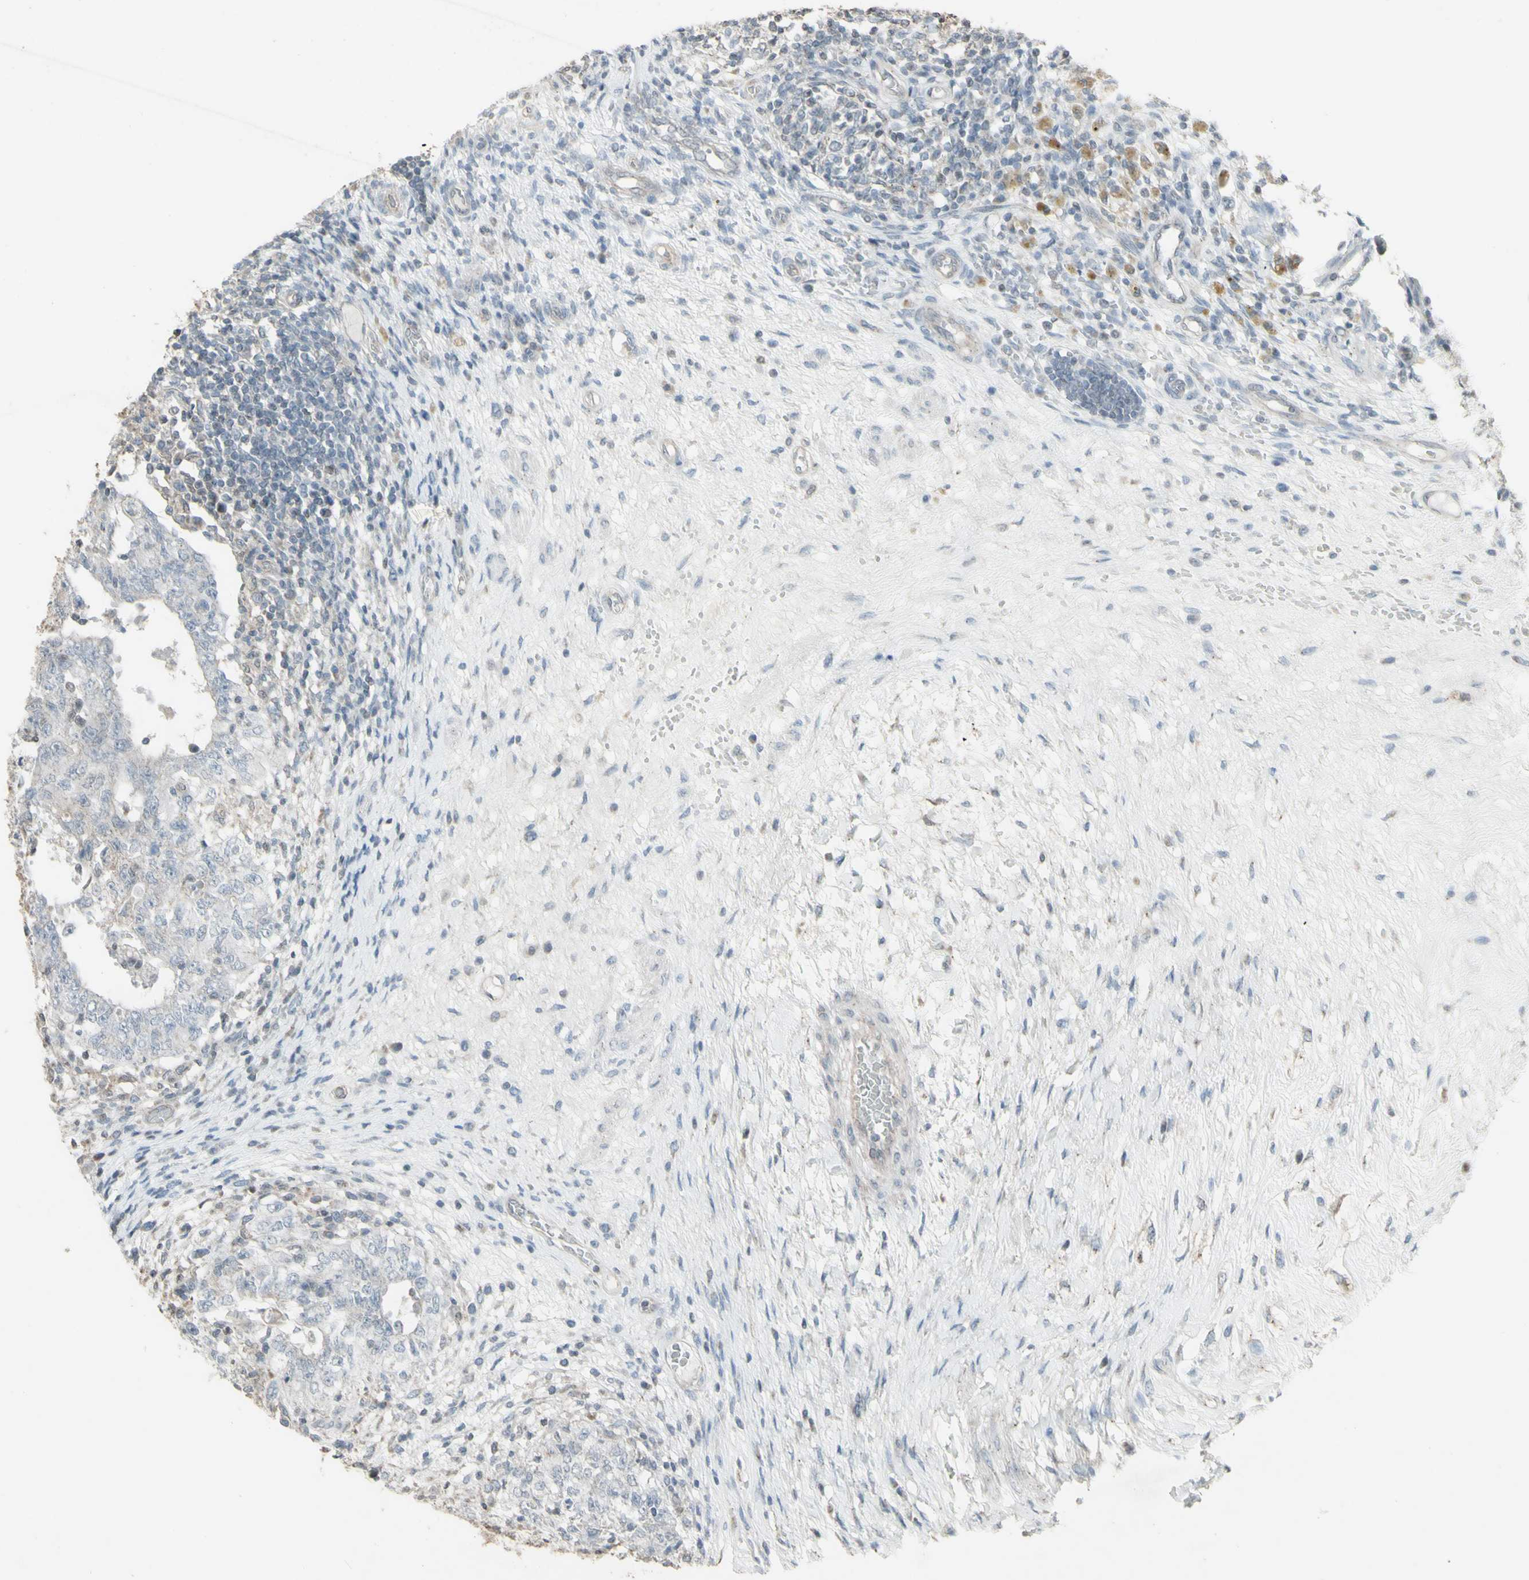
{"staining": {"intensity": "negative", "quantity": "none", "location": "none"}, "tissue": "testis cancer", "cell_type": "Tumor cells", "image_type": "cancer", "snomed": [{"axis": "morphology", "description": "Carcinoma, Embryonal, NOS"}, {"axis": "topography", "description": "Testis"}], "caption": "Tumor cells are negative for brown protein staining in testis embryonal carcinoma.", "gene": "FXYD3", "patient": {"sex": "male", "age": 26}}